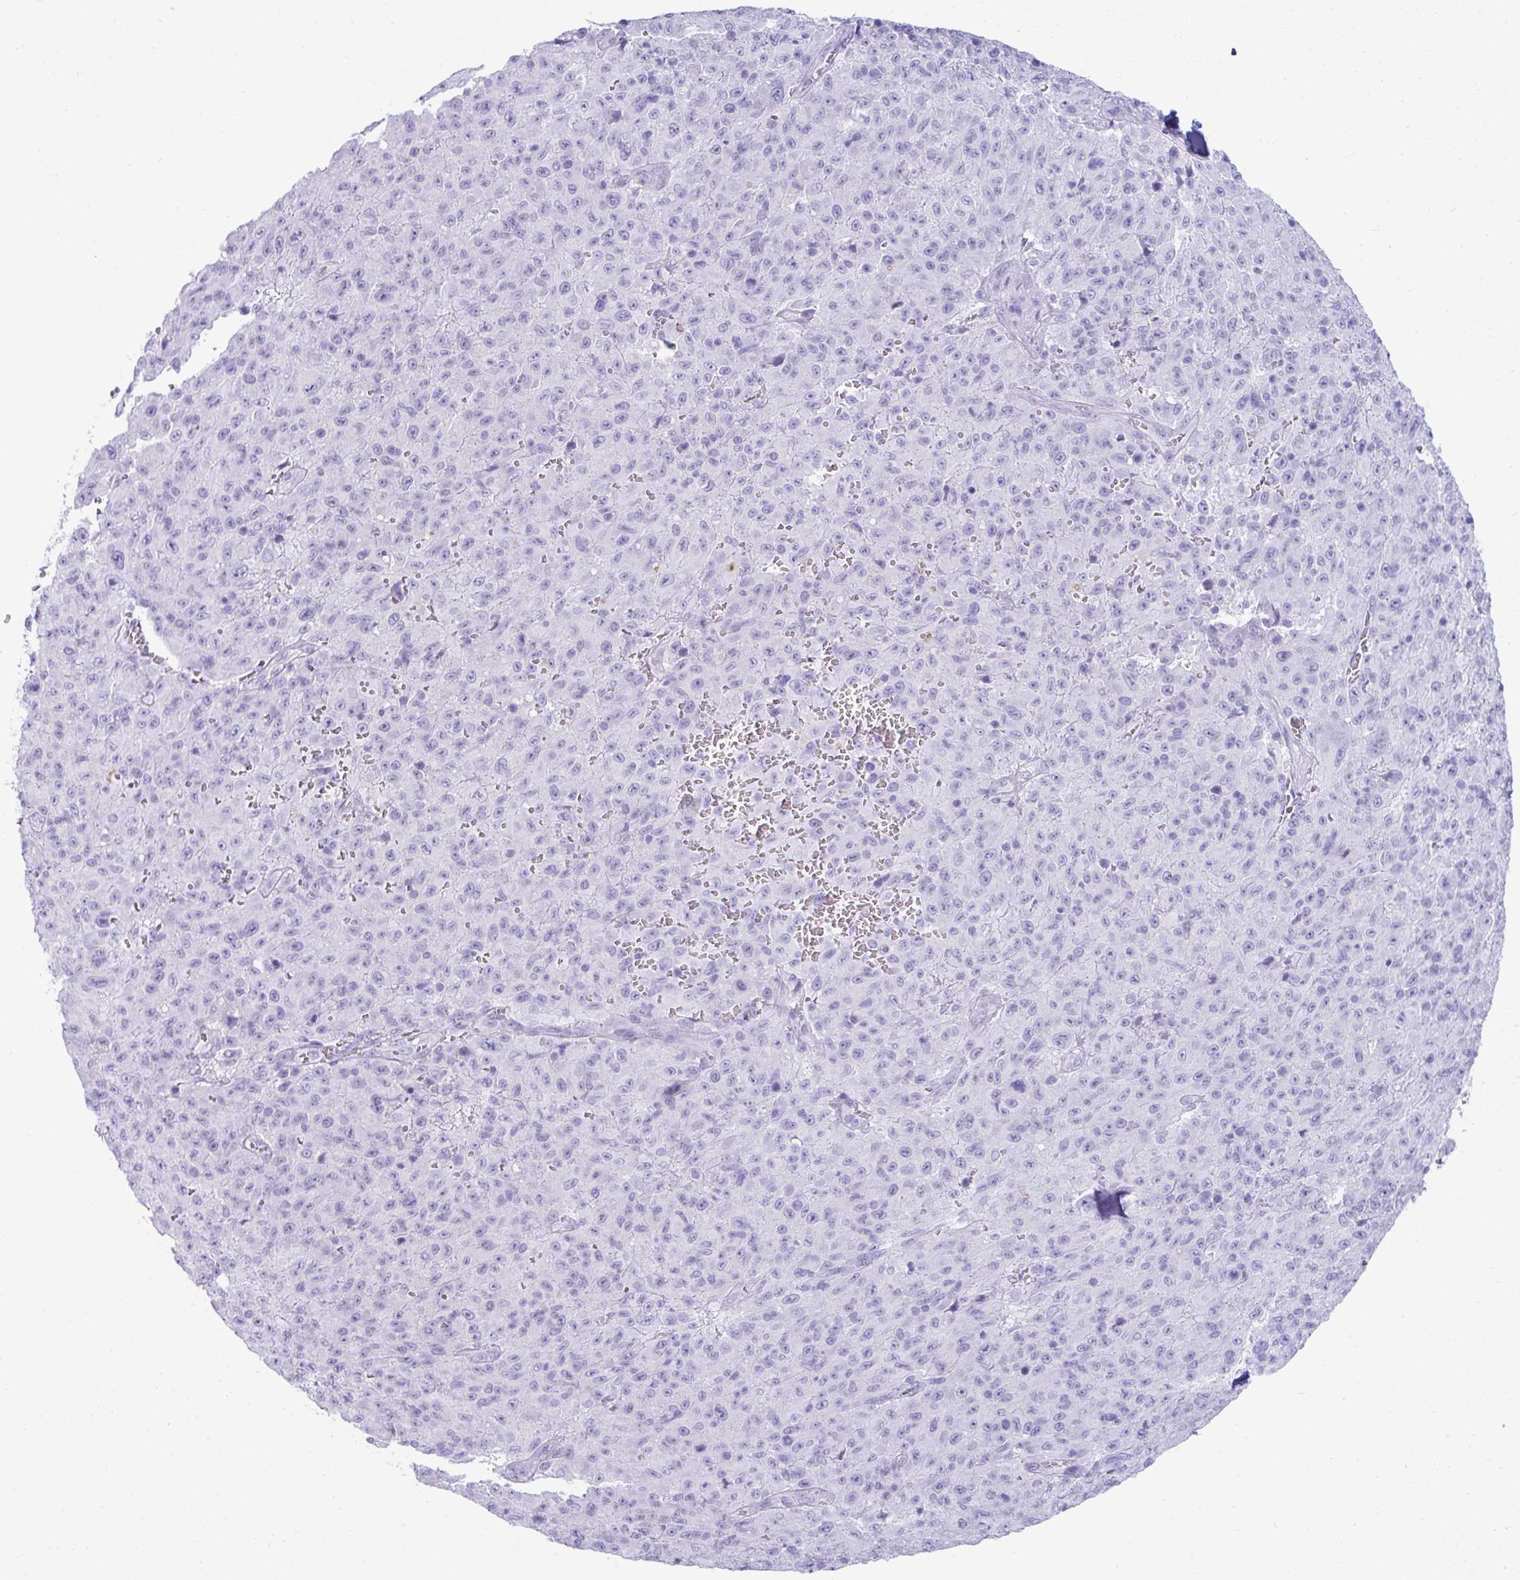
{"staining": {"intensity": "negative", "quantity": "none", "location": "none"}, "tissue": "melanoma", "cell_type": "Tumor cells", "image_type": "cancer", "snomed": [{"axis": "morphology", "description": "Malignant melanoma, NOS"}, {"axis": "topography", "description": "Skin"}], "caption": "Tumor cells show no significant protein expression in malignant melanoma.", "gene": "PSCA", "patient": {"sex": "male", "age": 46}}